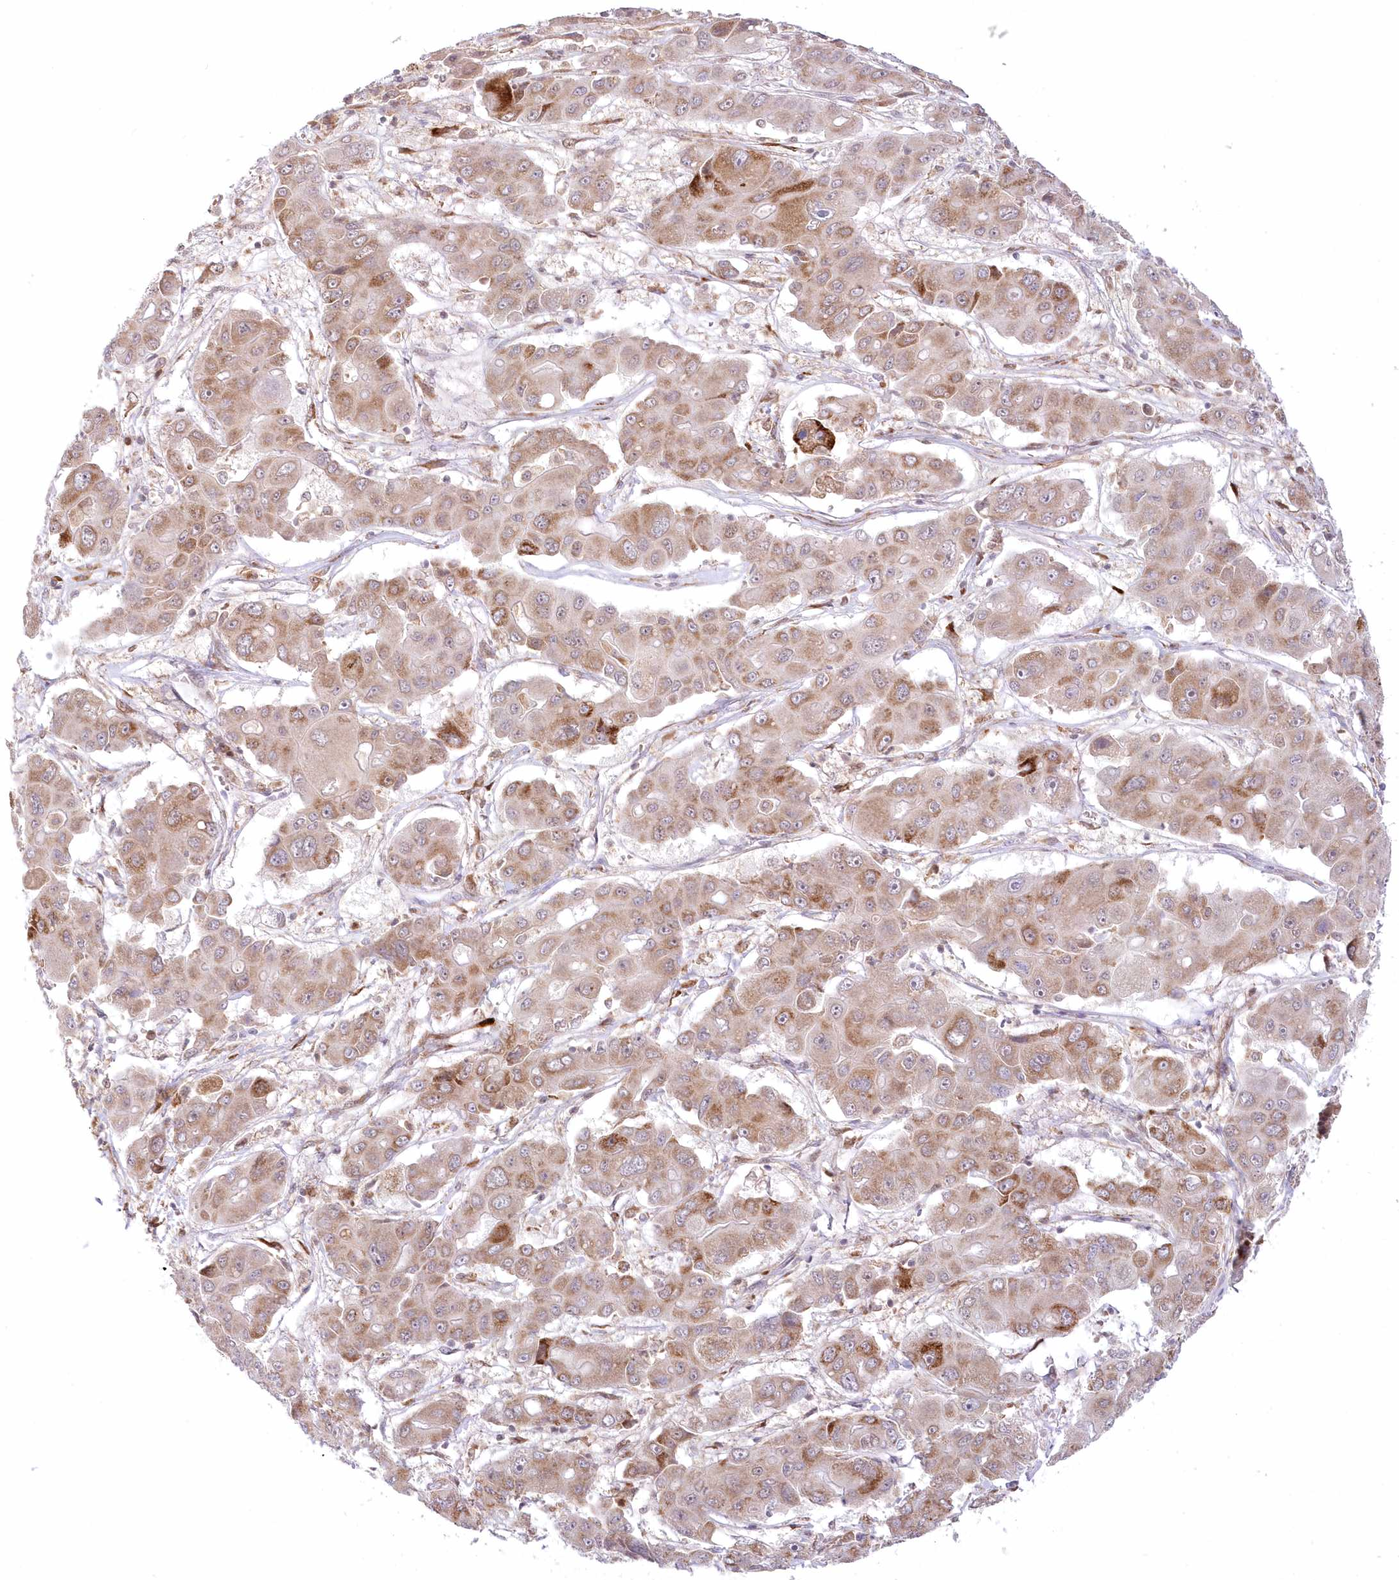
{"staining": {"intensity": "strong", "quantity": "25%-75%", "location": "cytoplasmic/membranous"}, "tissue": "liver cancer", "cell_type": "Tumor cells", "image_type": "cancer", "snomed": [{"axis": "morphology", "description": "Cholangiocarcinoma"}, {"axis": "topography", "description": "Liver"}], "caption": "Strong cytoplasmic/membranous protein expression is identified in approximately 25%-75% of tumor cells in liver cholangiocarcinoma.", "gene": "LDB1", "patient": {"sex": "male", "age": 67}}